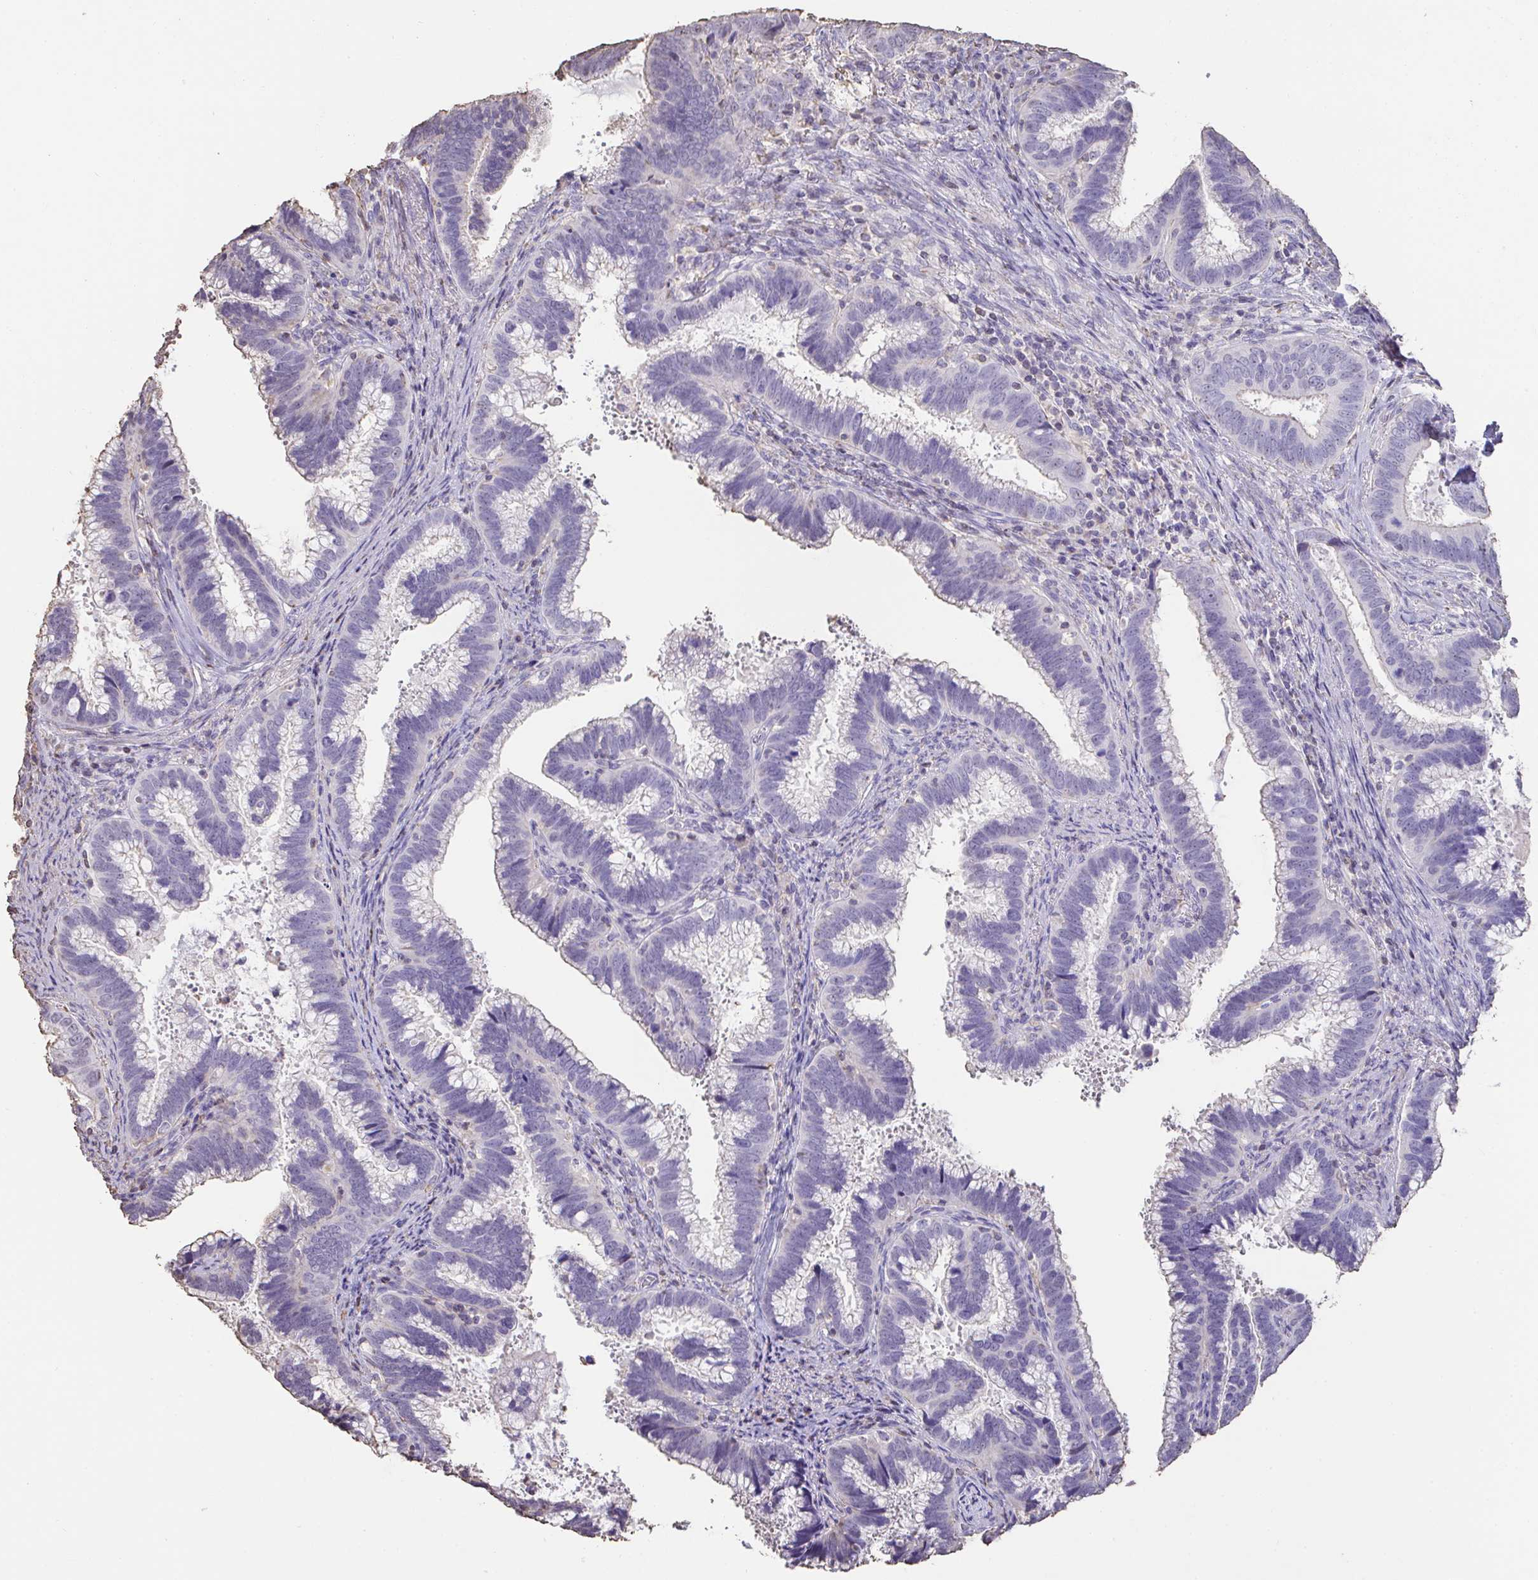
{"staining": {"intensity": "negative", "quantity": "none", "location": "none"}, "tissue": "cervical cancer", "cell_type": "Tumor cells", "image_type": "cancer", "snomed": [{"axis": "morphology", "description": "Adenocarcinoma, NOS"}, {"axis": "topography", "description": "Cervix"}], "caption": "Tumor cells show no significant protein expression in adenocarcinoma (cervical). (Brightfield microscopy of DAB immunohistochemistry (IHC) at high magnification).", "gene": "IL23R", "patient": {"sex": "female", "age": 56}}